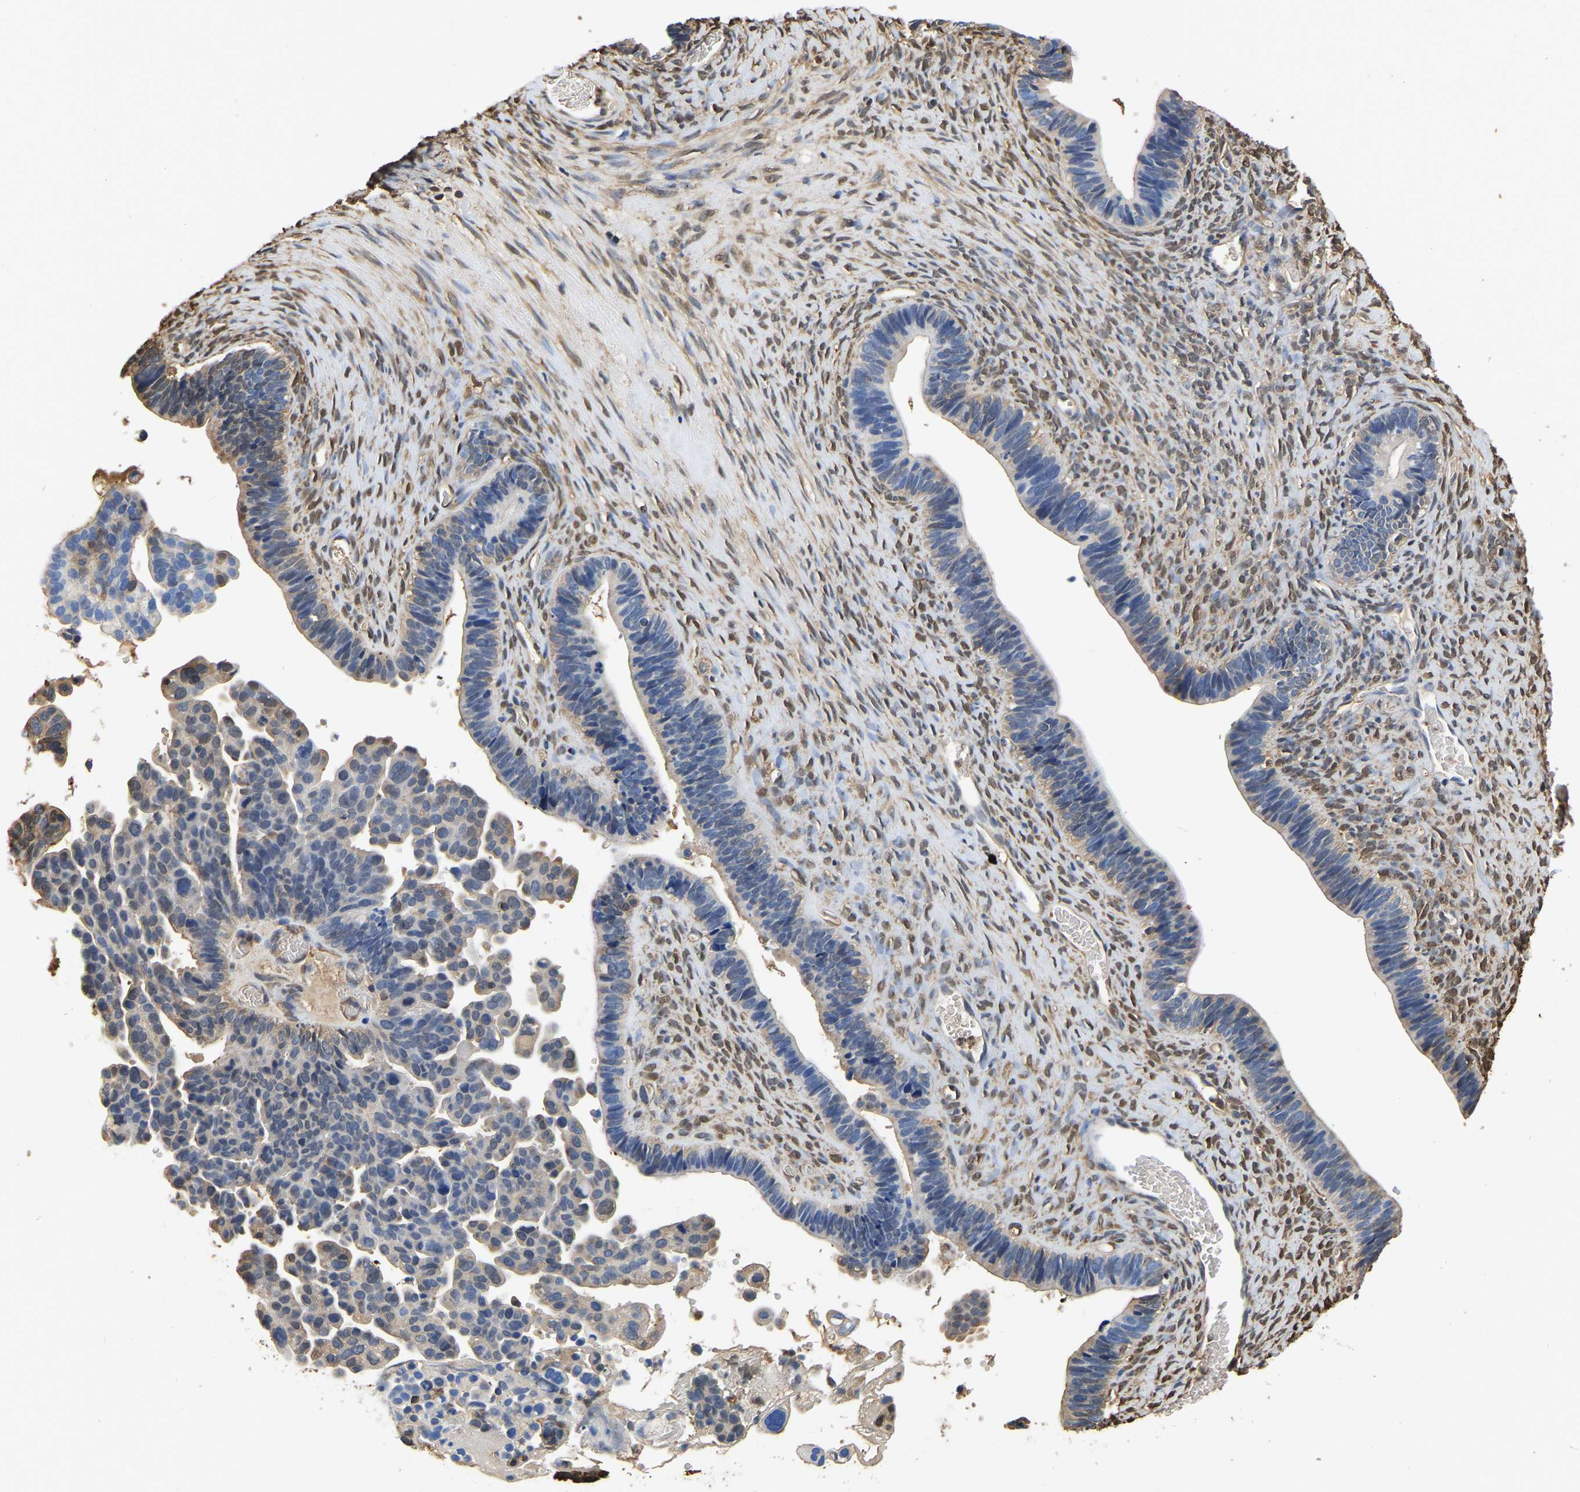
{"staining": {"intensity": "weak", "quantity": "<25%", "location": "cytoplasmic/membranous"}, "tissue": "ovarian cancer", "cell_type": "Tumor cells", "image_type": "cancer", "snomed": [{"axis": "morphology", "description": "Cystadenocarcinoma, serous, NOS"}, {"axis": "topography", "description": "Ovary"}], "caption": "IHC image of neoplastic tissue: ovarian cancer stained with DAB reveals no significant protein staining in tumor cells.", "gene": "LDHB", "patient": {"sex": "female", "age": 56}}